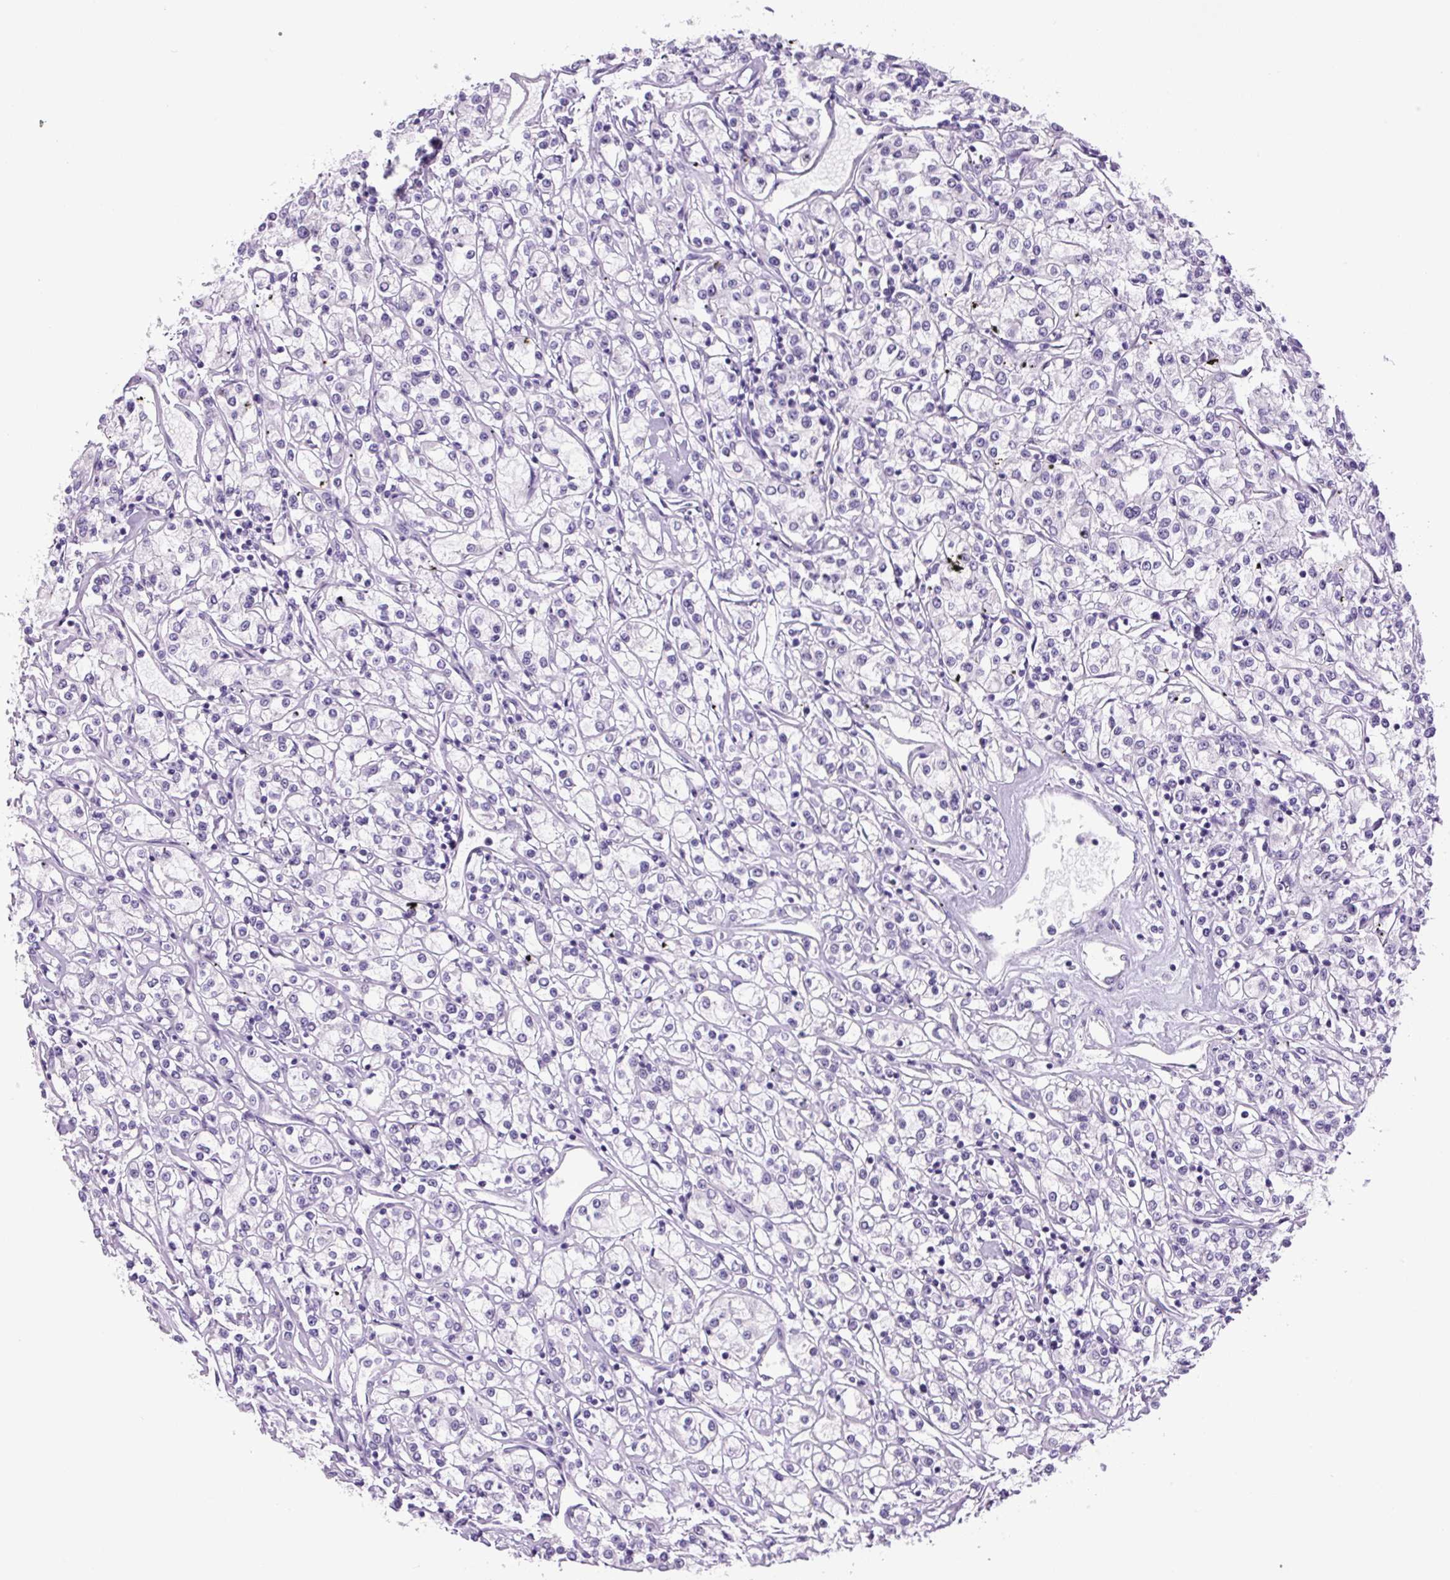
{"staining": {"intensity": "negative", "quantity": "none", "location": "none"}, "tissue": "renal cancer", "cell_type": "Tumor cells", "image_type": "cancer", "snomed": [{"axis": "morphology", "description": "Adenocarcinoma, NOS"}, {"axis": "topography", "description": "Kidney"}], "caption": "Immunohistochemistry of renal adenocarcinoma demonstrates no positivity in tumor cells.", "gene": "CHGA", "patient": {"sex": "female", "age": 59}}